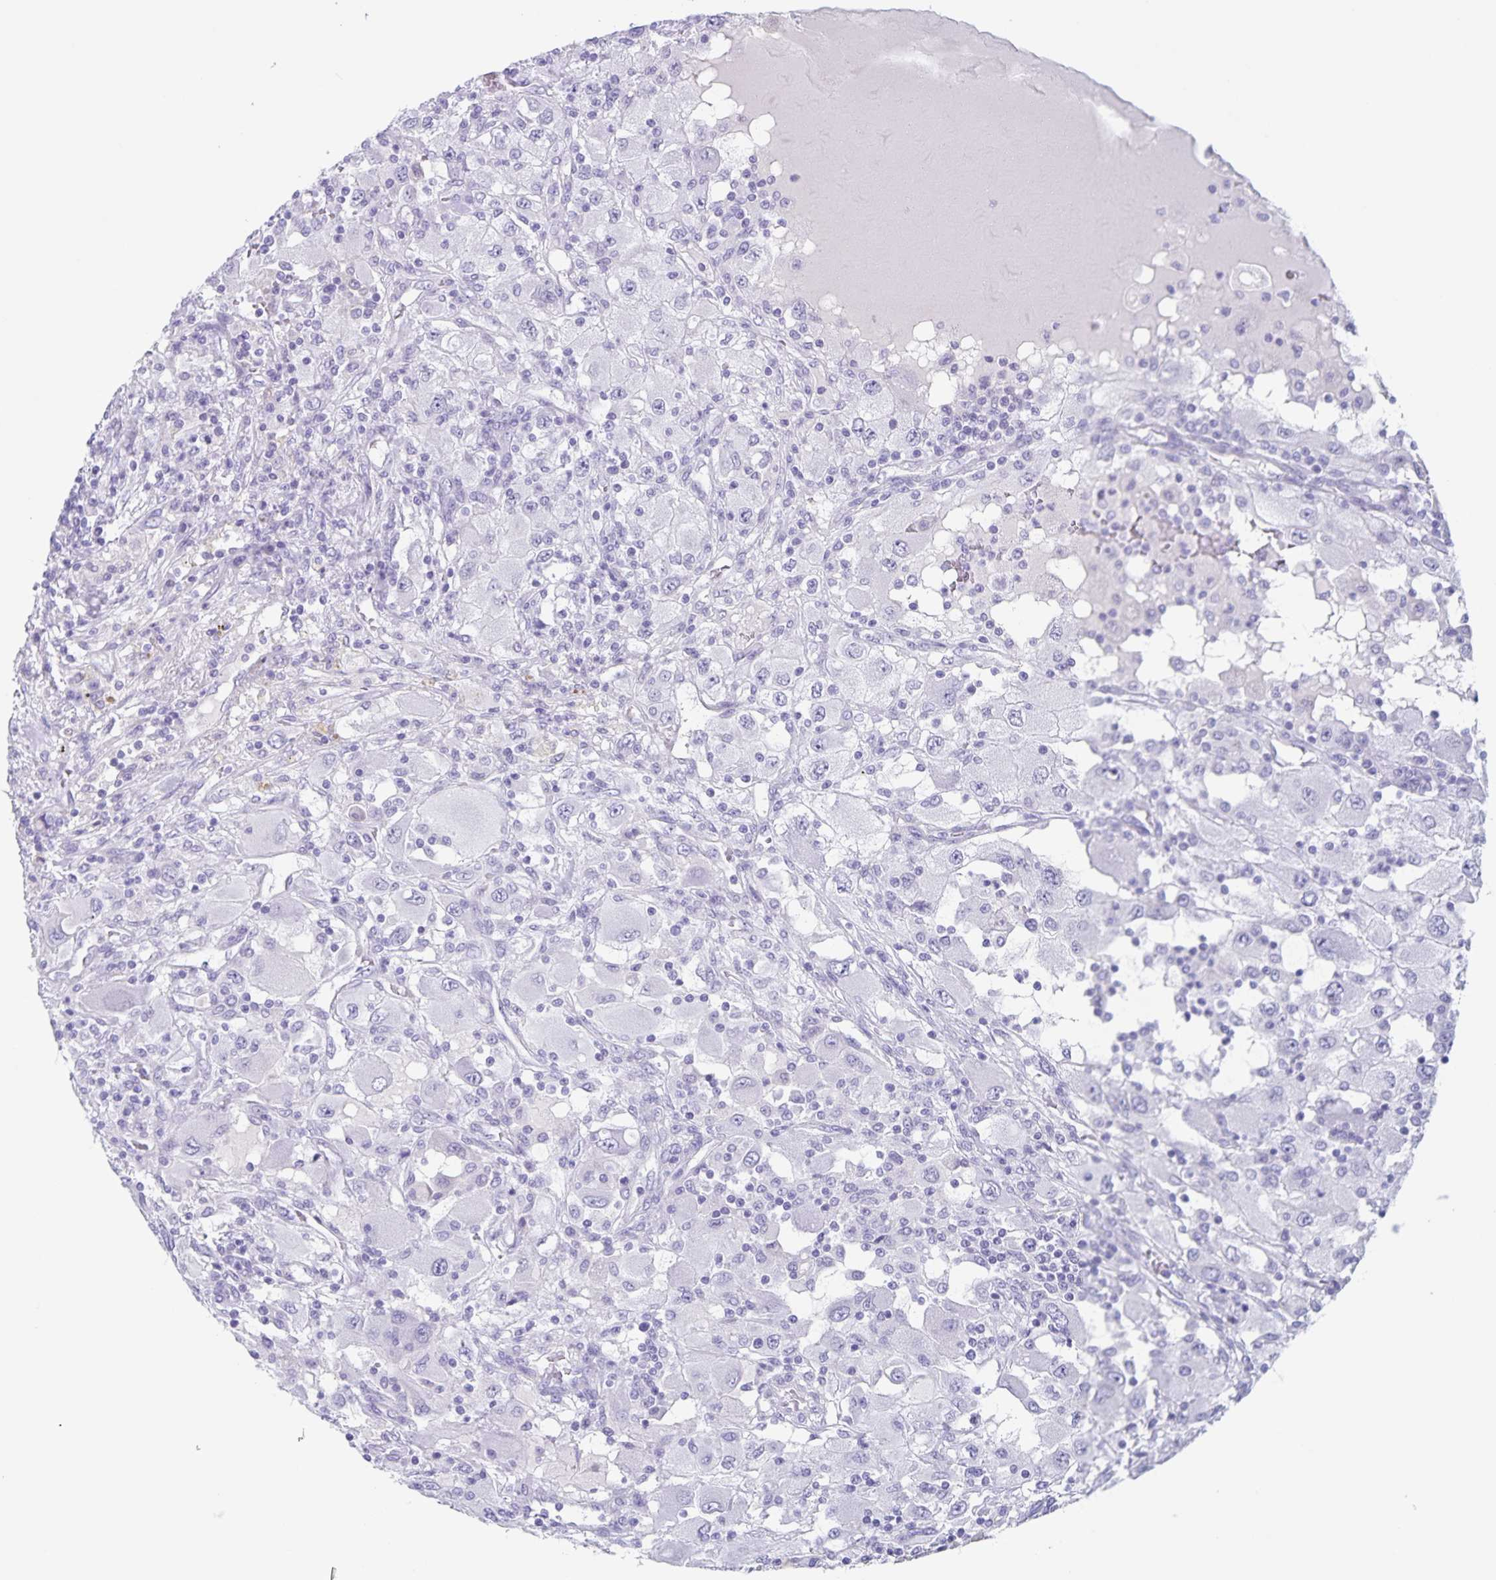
{"staining": {"intensity": "negative", "quantity": "none", "location": "none"}, "tissue": "renal cancer", "cell_type": "Tumor cells", "image_type": "cancer", "snomed": [{"axis": "morphology", "description": "Adenocarcinoma, NOS"}, {"axis": "topography", "description": "Kidney"}], "caption": "Immunohistochemistry image of renal adenocarcinoma stained for a protein (brown), which exhibits no expression in tumor cells. (DAB immunohistochemistry (IHC) with hematoxylin counter stain).", "gene": "C11orf42", "patient": {"sex": "female", "age": 67}}